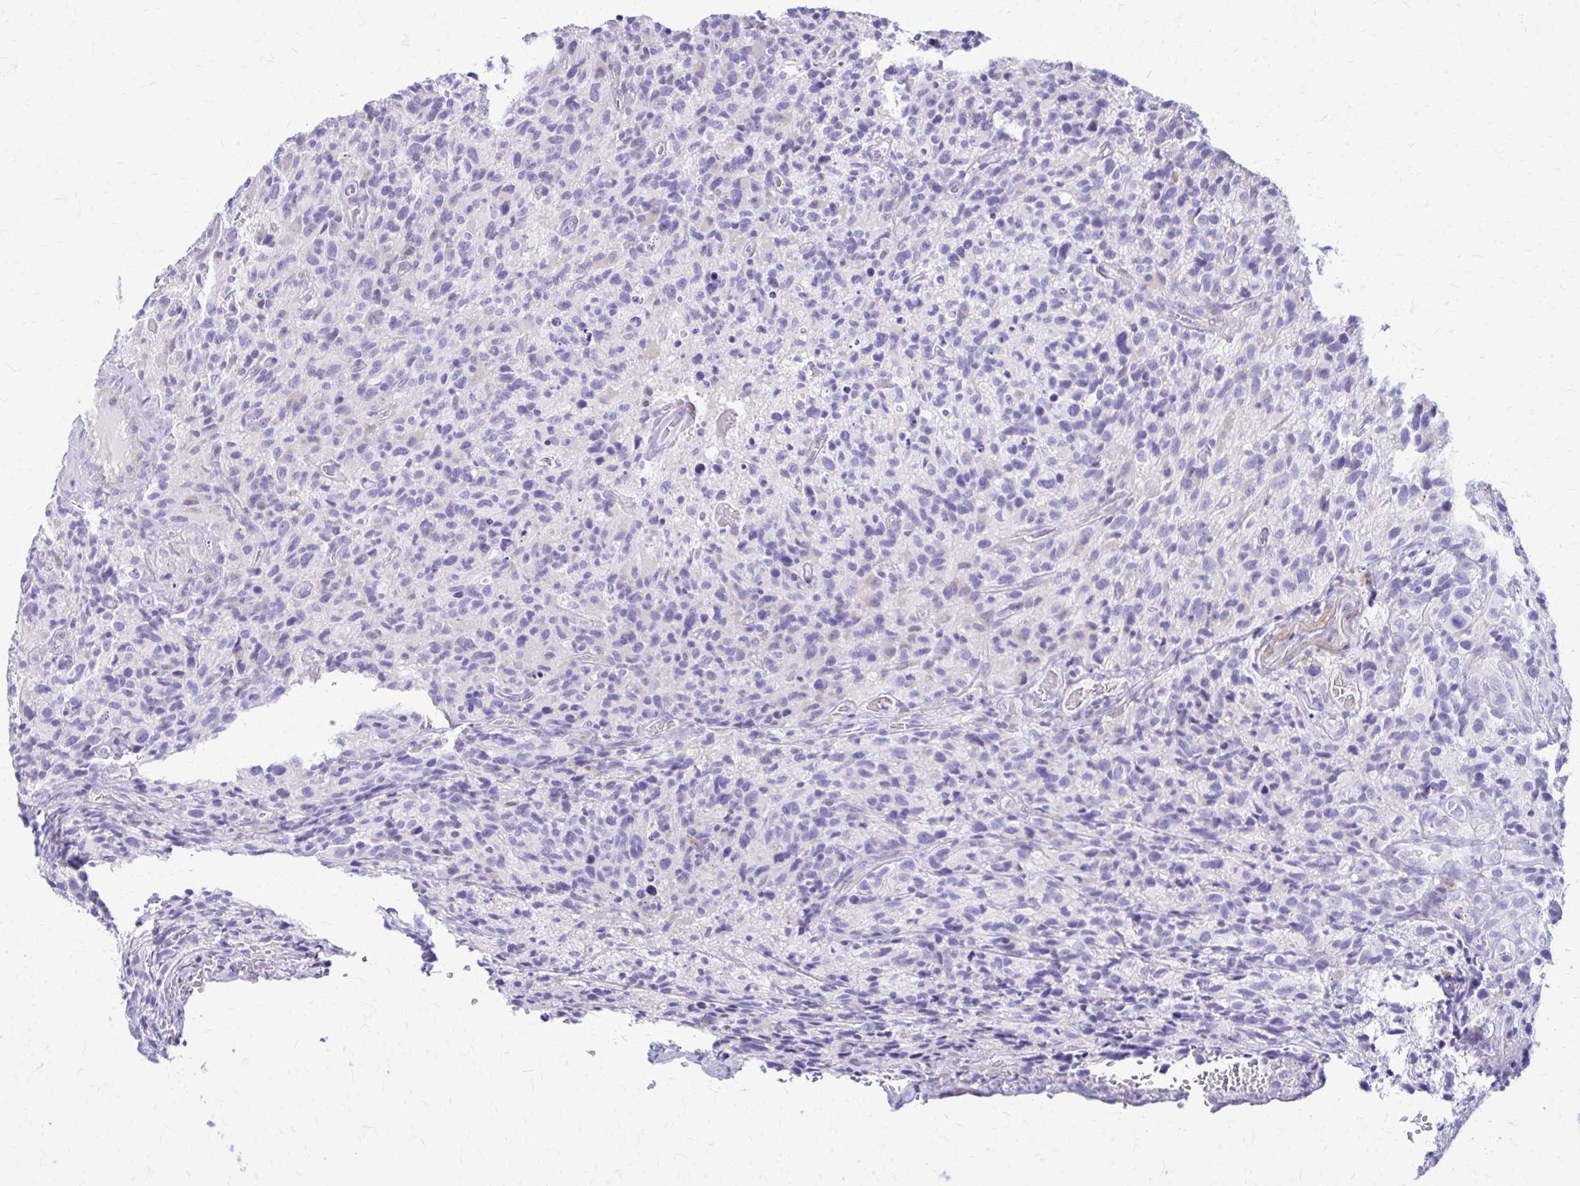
{"staining": {"intensity": "negative", "quantity": "none", "location": "none"}, "tissue": "glioma", "cell_type": "Tumor cells", "image_type": "cancer", "snomed": [{"axis": "morphology", "description": "Glioma, malignant, High grade"}, {"axis": "topography", "description": "Brain"}], "caption": "This is a micrograph of IHC staining of glioma, which shows no expression in tumor cells. Brightfield microscopy of immunohistochemistry stained with DAB (brown) and hematoxylin (blue), captured at high magnification.", "gene": "DSP", "patient": {"sex": "male", "age": 76}}